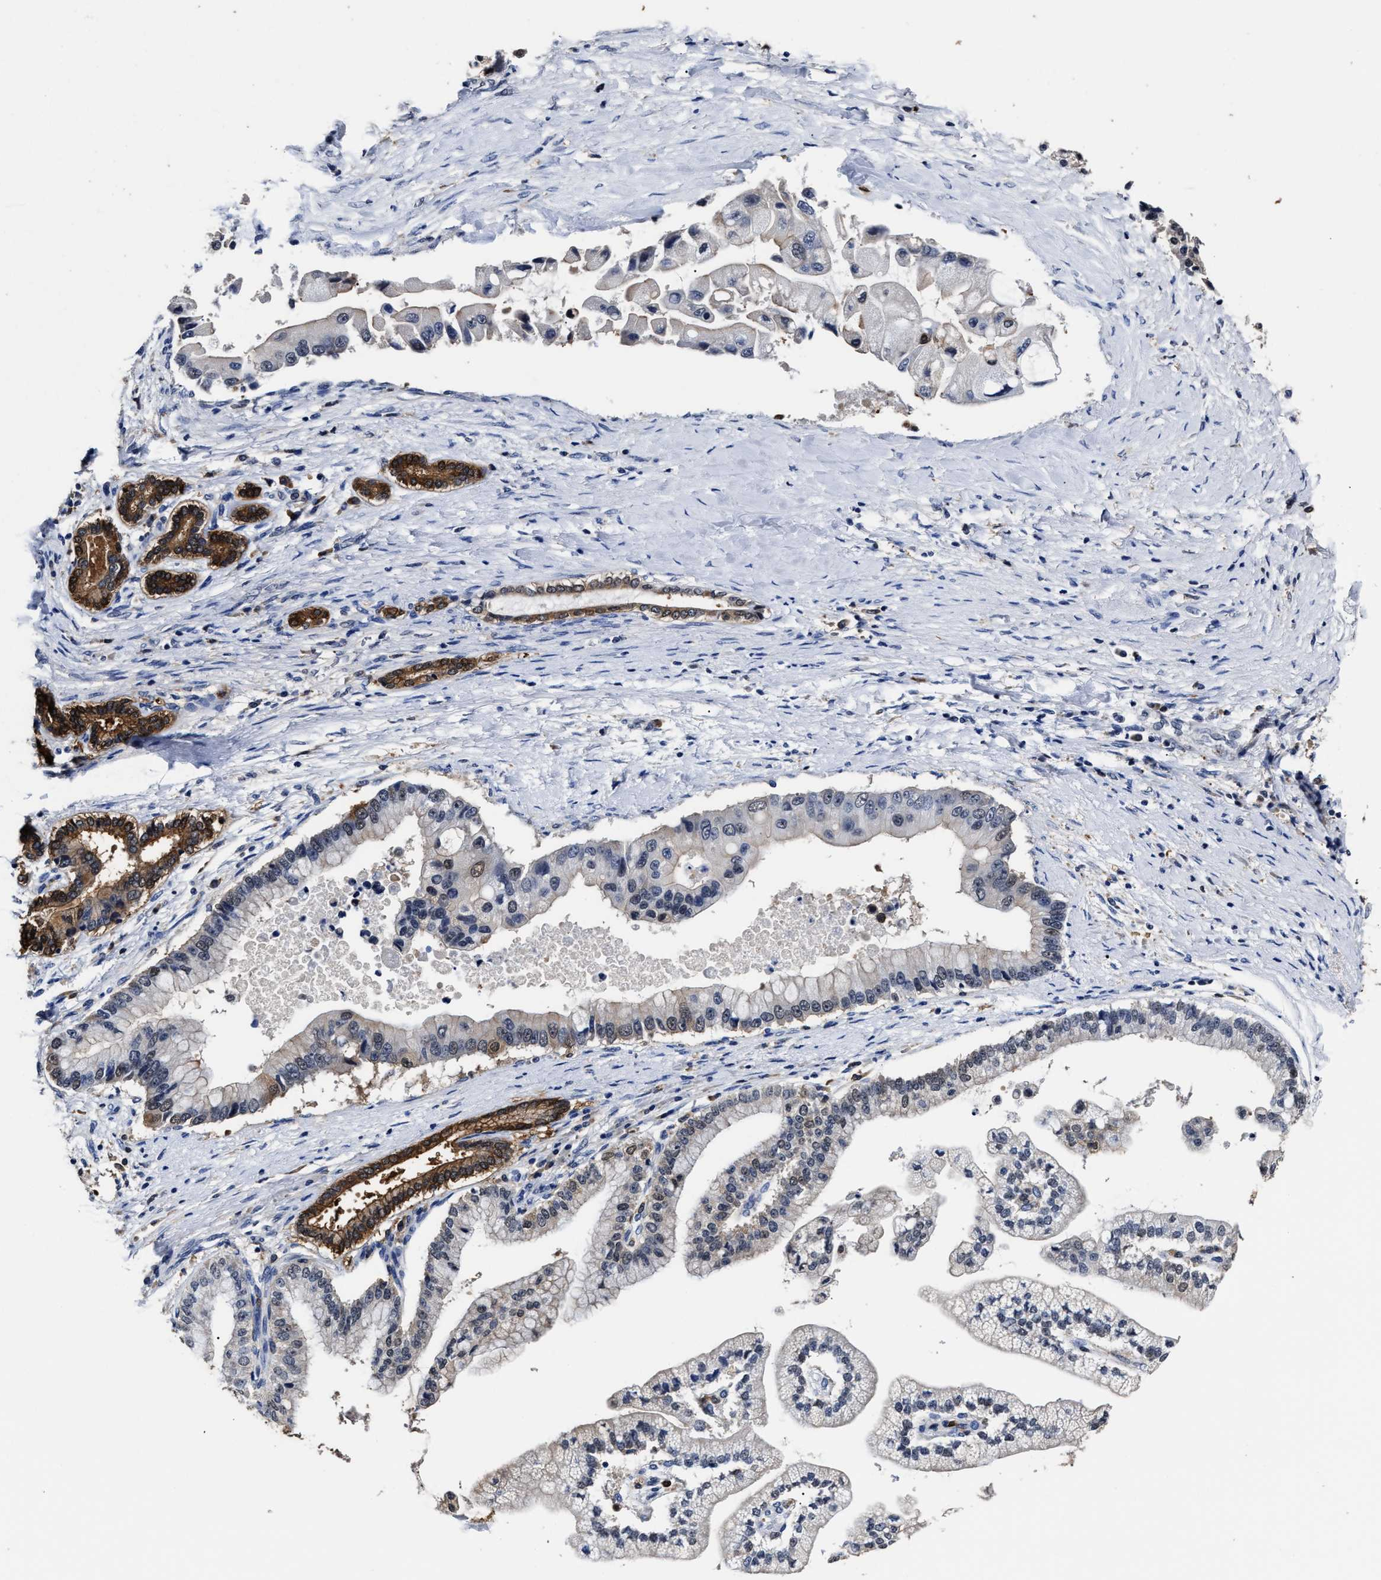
{"staining": {"intensity": "weak", "quantity": "25%-75%", "location": "cytoplasmic/membranous"}, "tissue": "liver cancer", "cell_type": "Tumor cells", "image_type": "cancer", "snomed": [{"axis": "morphology", "description": "Cholangiocarcinoma"}, {"axis": "topography", "description": "Liver"}], "caption": "There is low levels of weak cytoplasmic/membranous staining in tumor cells of liver cancer (cholangiocarcinoma), as demonstrated by immunohistochemical staining (brown color).", "gene": "PRPF4B", "patient": {"sex": "male", "age": 50}}